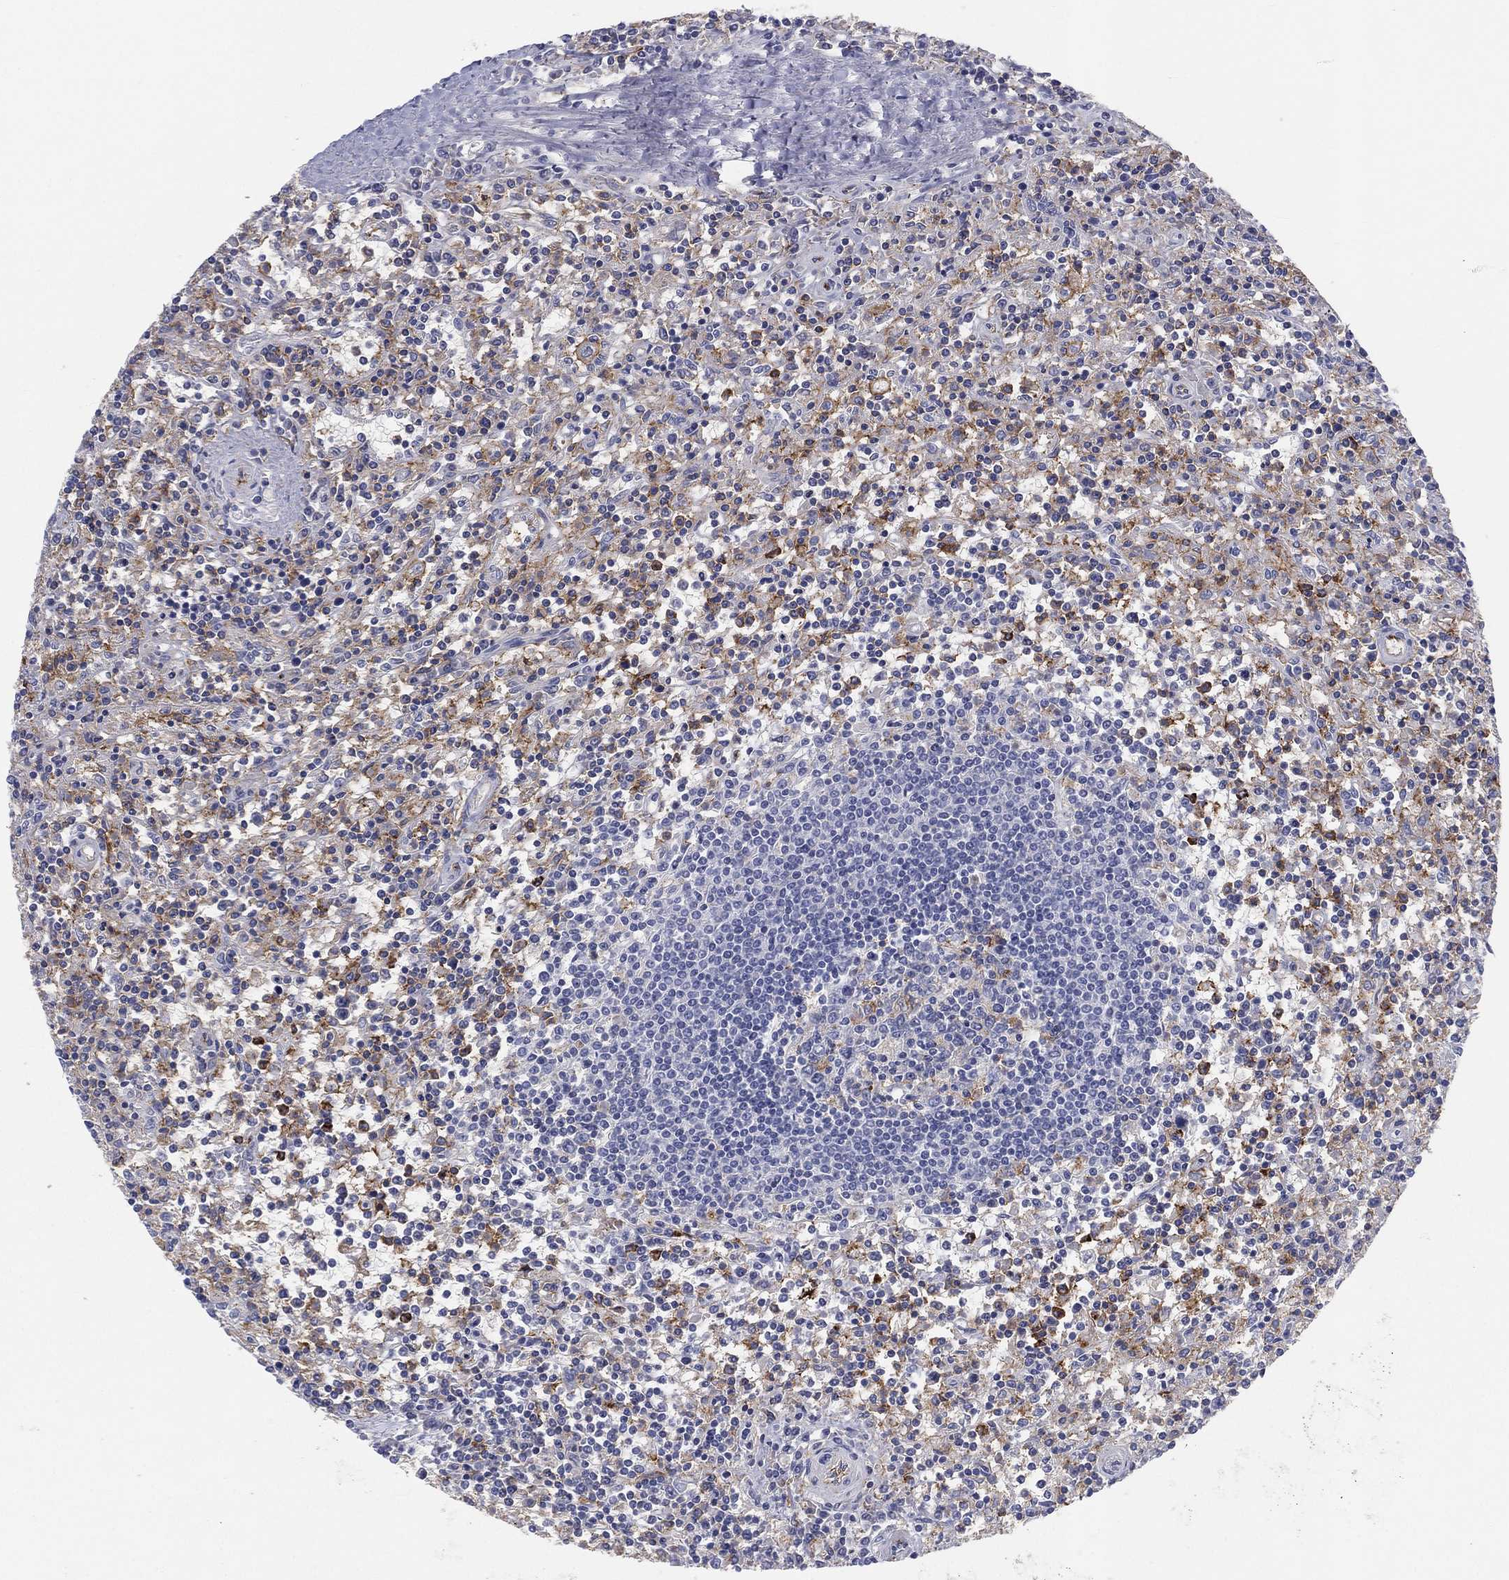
{"staining": {"intensity": "negative", "quantity": "none", "location": "none"}, "tissue": "lymphoma", "cell_type": "Tumor cells", "image_type": "cancer", "snomed": [{"axis": "morphology", "description": "Malignant lymphoma, non-Hodgkin's type, Low grade"}, {"axis": "topography", "description": "Spleen"}], "caption": "A photomicrograph of malignant lymphoma, non-Hodgkin's type (low-grade) stained for a protein demonstrates no brown staining in tumor cells.", "gene": "SELPLG", "patient": {"sex": "male", "age": 62}}